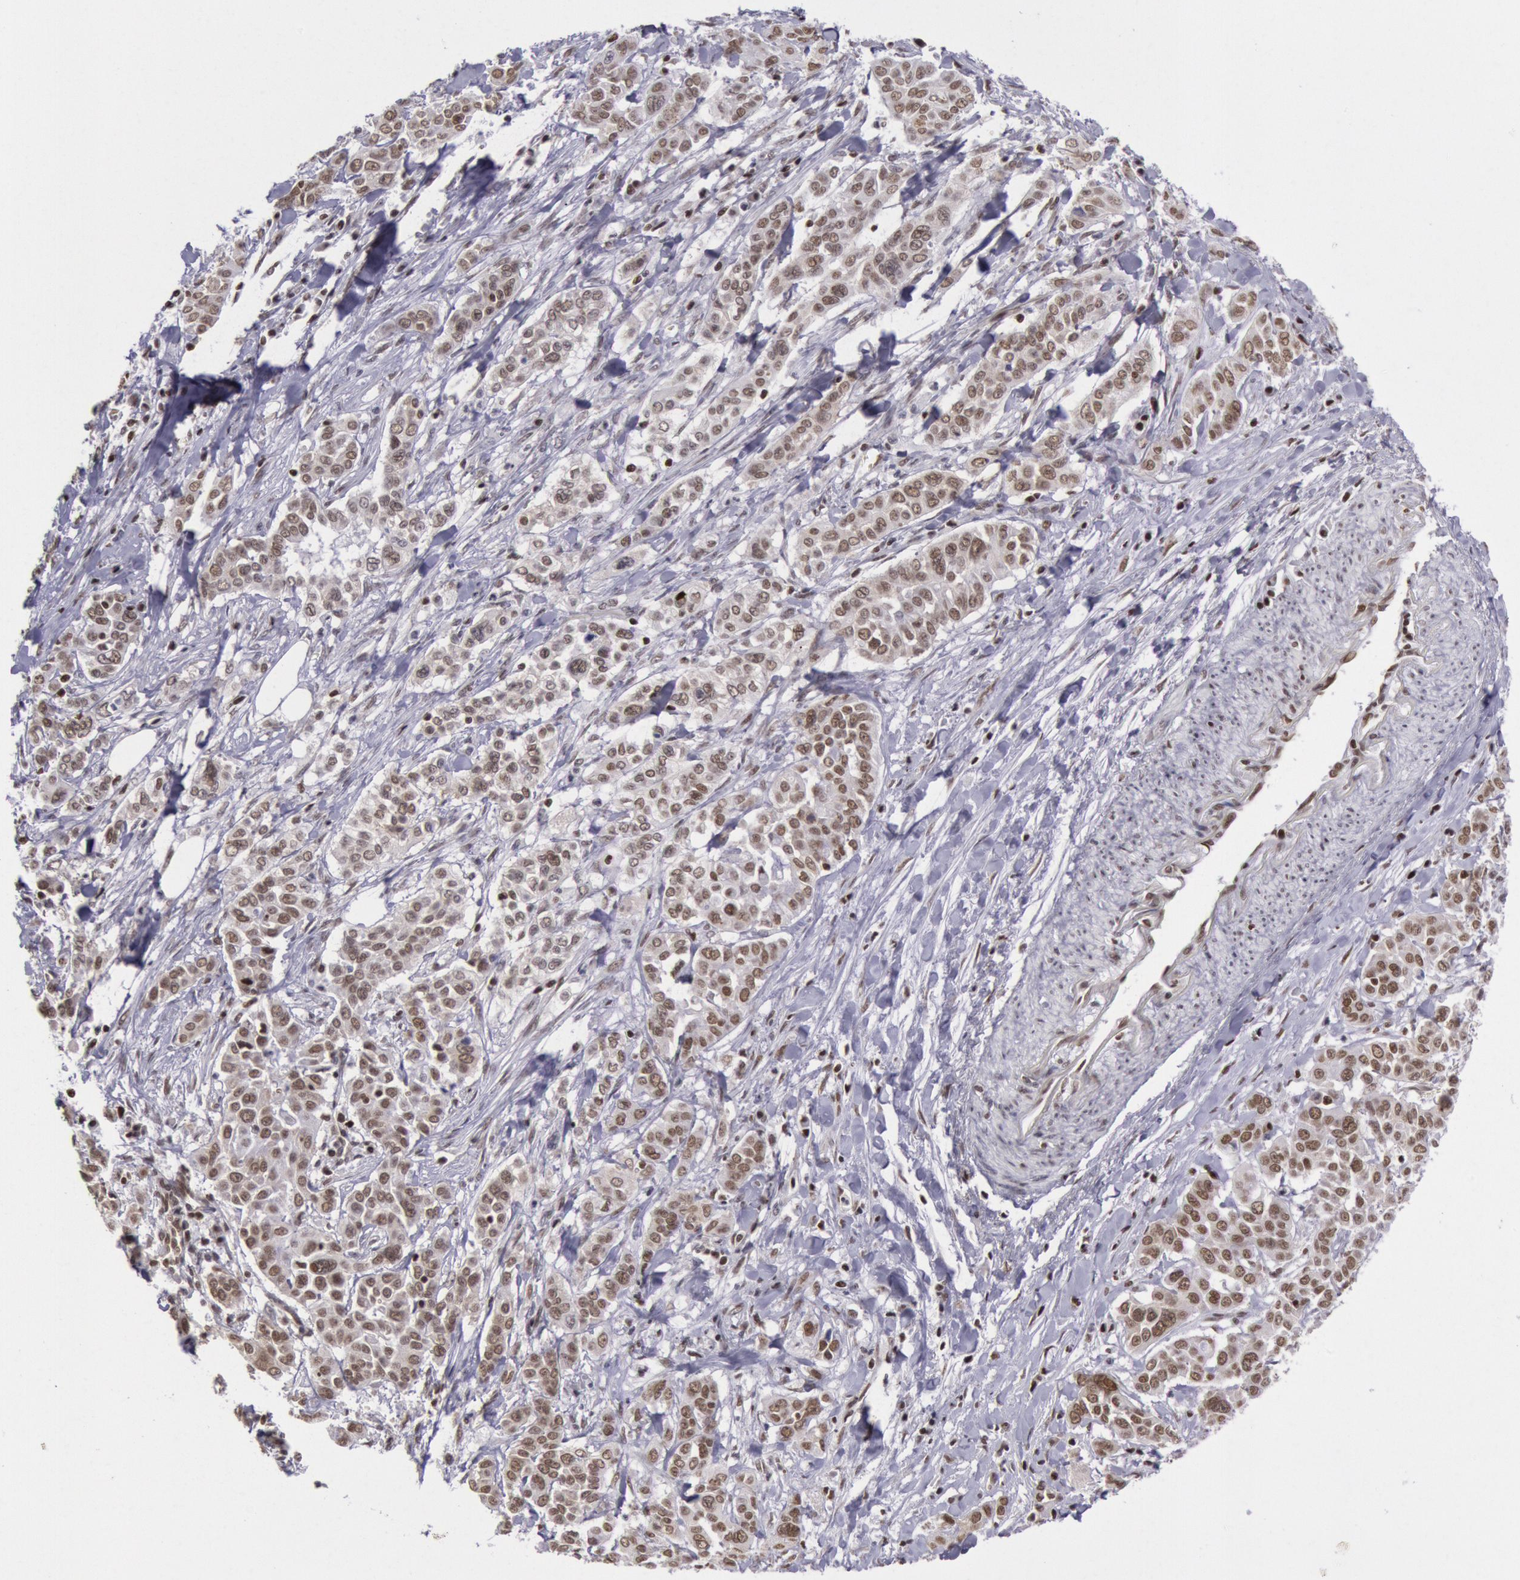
{"staining": {"intensity": "moderate", "quantity": ">75%", "location": "nuclear"}, "tissue": "pancreatic cancer", "cell_type": "Tumor cells", "image_type": "cancer", "snomed": [{"axis": "morphology", "description": "Adenocarcinoma, NOS"}, {"axis": "topography", "description": "Pancreas"}], "caption": "Pancreatic cancer stained with a protein marker reveals moderate staining in tumor cells.", "gene": "NKAP", "patient": {"sex": "female", "age": 52}}